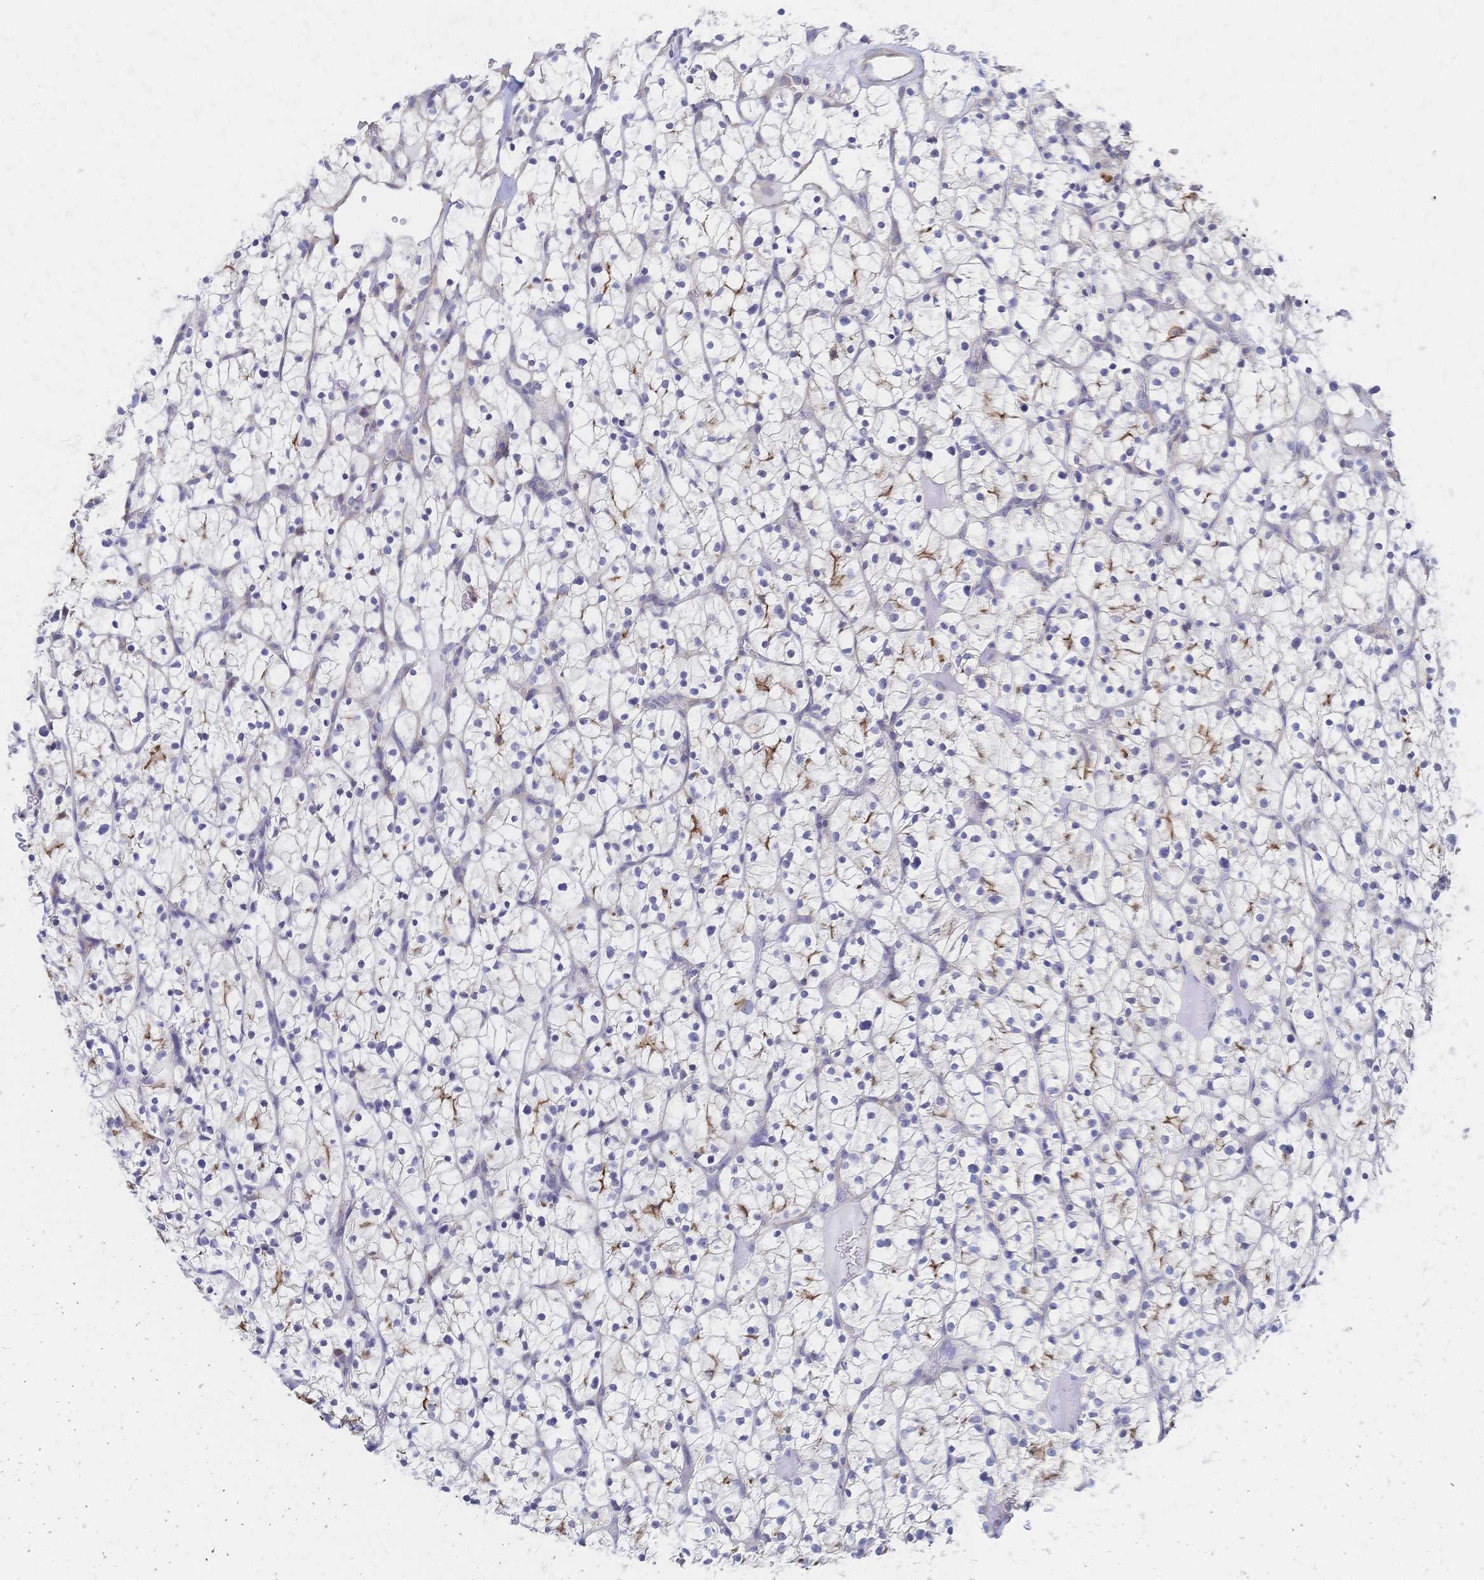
{"staining": {"intensity": "moderate", "quantity": "<25%", "location": "cytoplasmic/membranous"}, "tissue": "renal cancer", "cell_type": "Tumor cells", "image_type": "cancer", "snomed": [{"axis": "morphology", "description": "Adenocarcinoma, NOS"}, {"axis": "topography", "description": "Kidney"}], "caption": "Human renal cancer stained with a protein marker shows moderate staining in tumor cells.", "gene": "SLC5A1", "patient": {"sex": "female", "age": 64}}